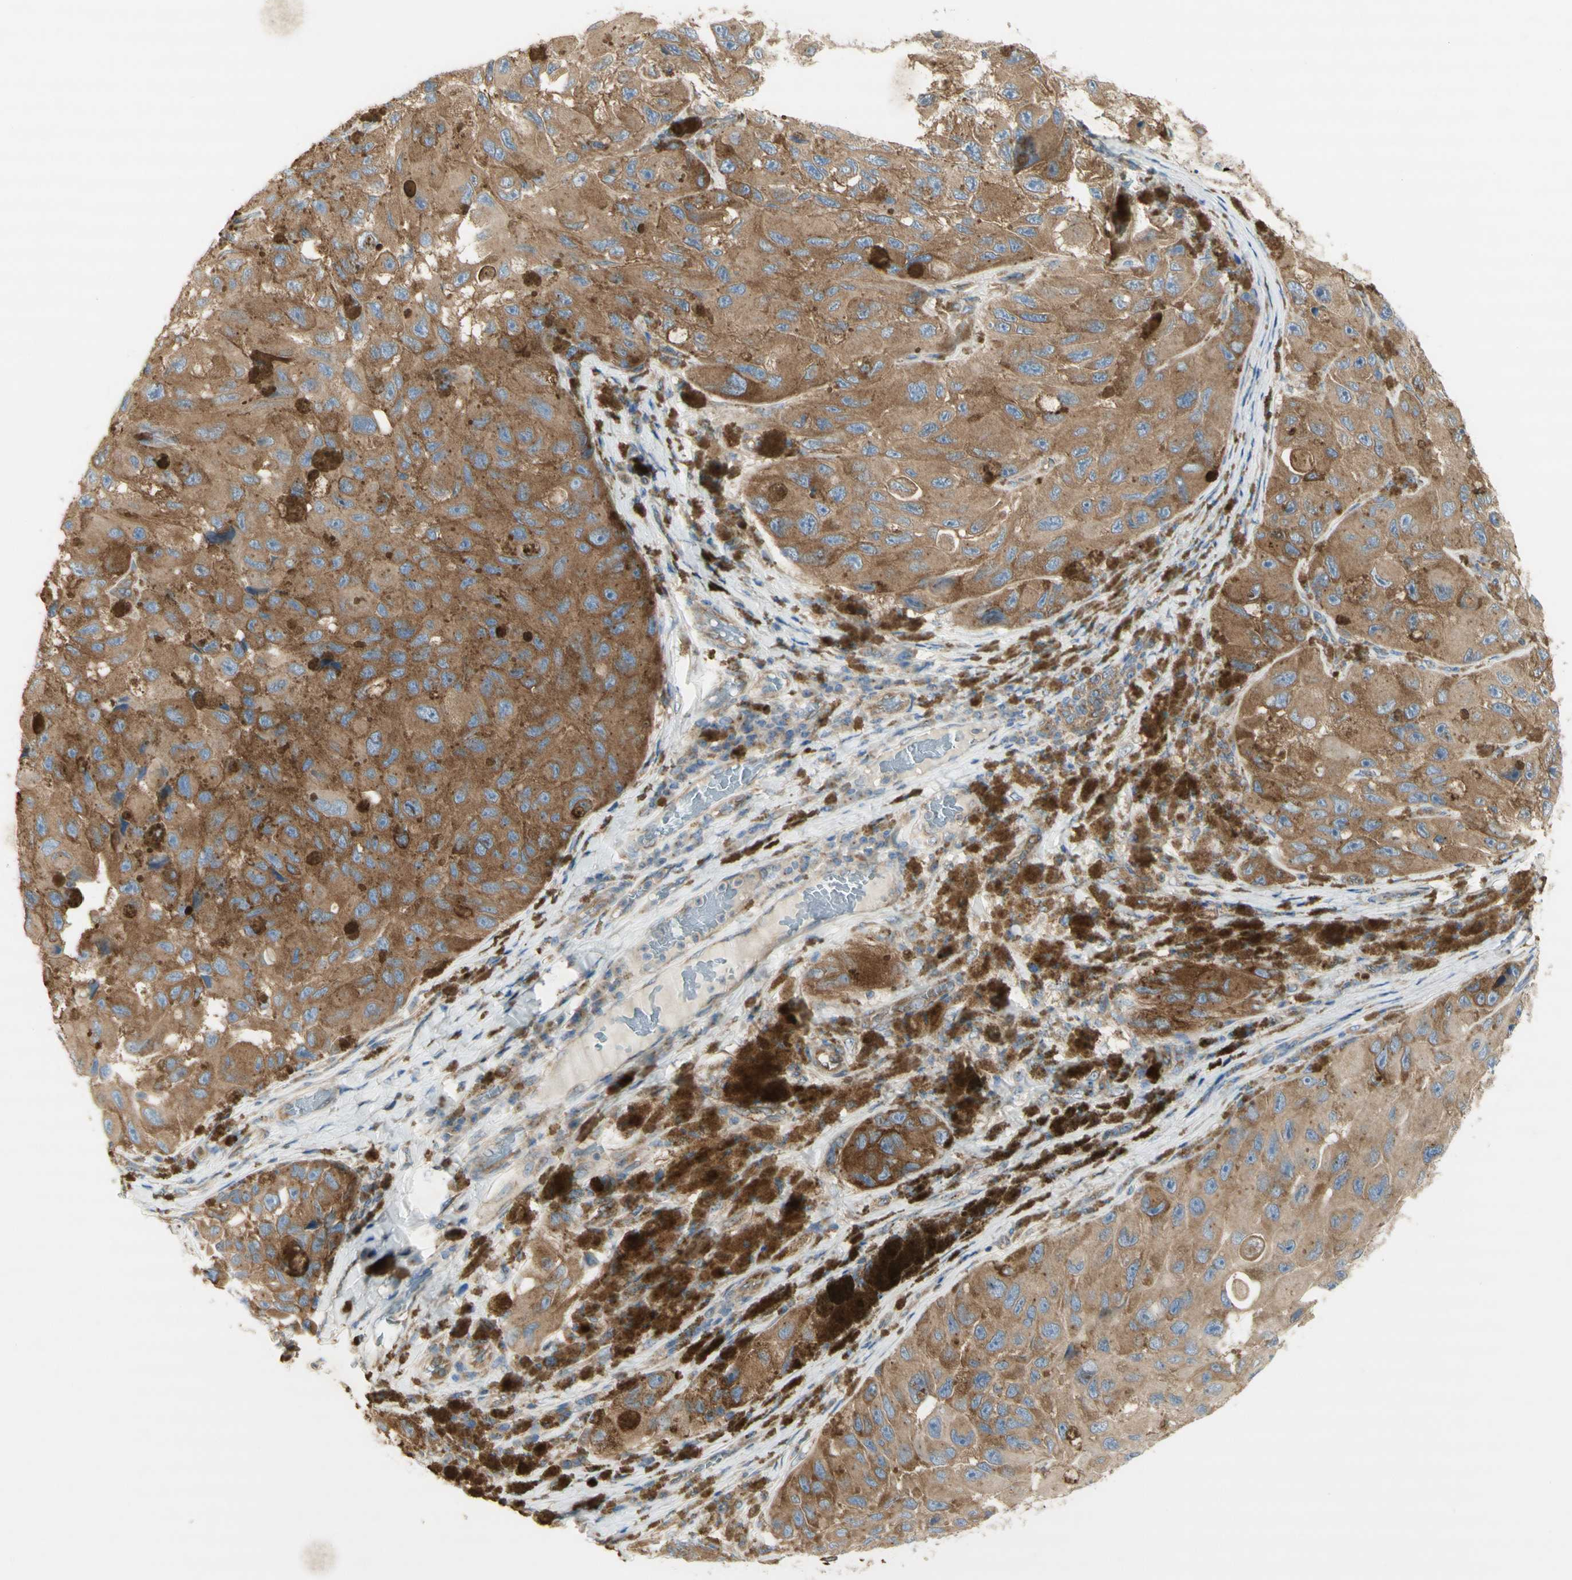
{"staining": {"intensity": "moderate", "quantity": "25%-75%", "location": "cytoplasmic/membranous"}, "tissue": "melanoma", "cell_type": "Tumor cells", "image_type": "cancer", "snomed": [{"axis": "morphology", "description": "Malignant melanoma, NOS"}, {"axis": "topography", "description": "Skin"}], "caption": "Tumor cells exhibit medium levels of moderate cytoplasmic/membranous expression in approximately 25%-75% of cells in human malignant melanoma.", "gene": "DYNC1H1", "patient": {"sex": "female", "age": 73}}